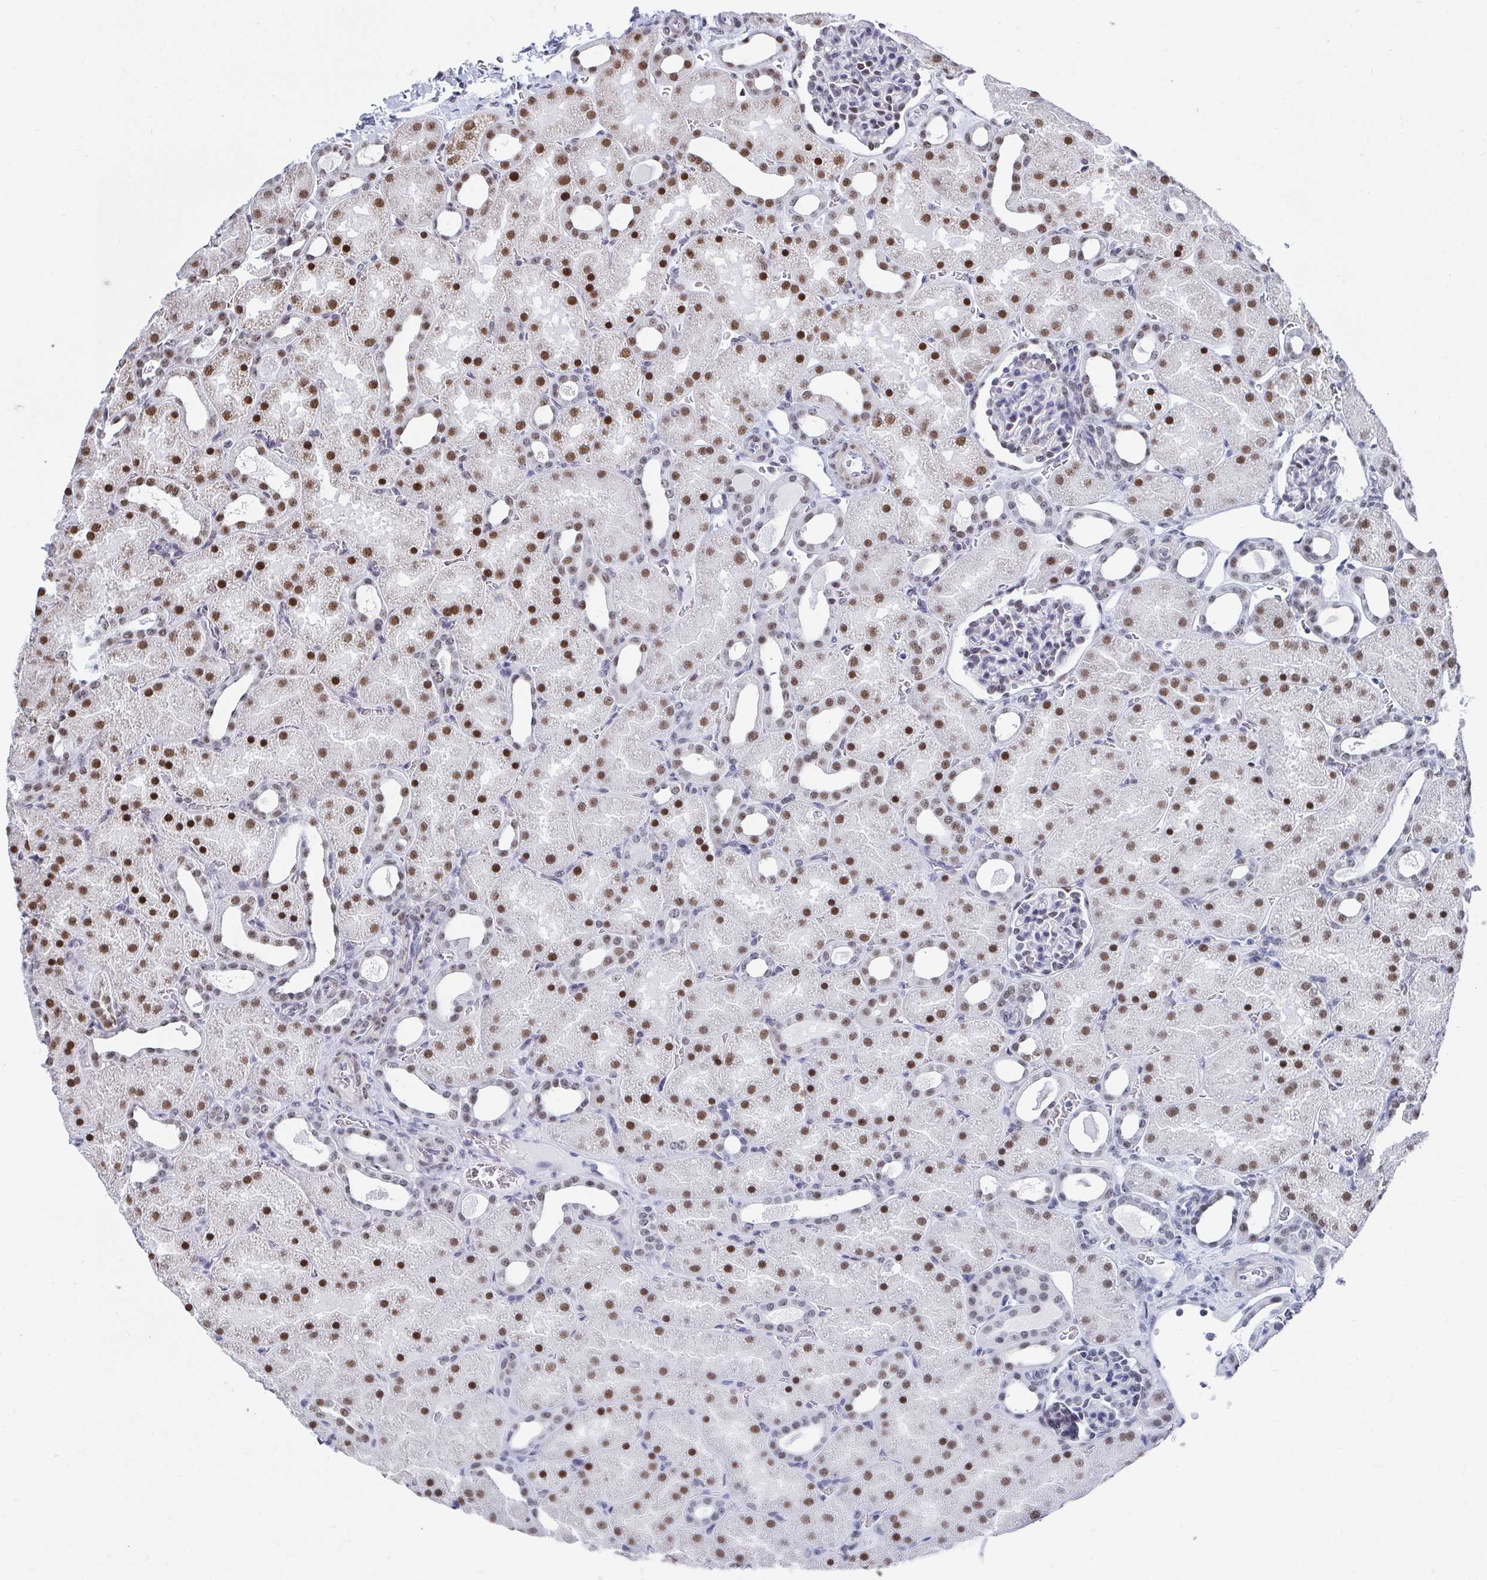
{"staining": {"intensity": "moderate", "quantity": "<25%", "location": "nuclear"}, "tissue": "kidney", "cell_type": "Cells in glomeruli", "image_type": "normal", "snomed": [{"axis": "morphology", "description": "Normal tissue, NOS"}, {"axis": "topography", "description": "Kidney"}], "caption": "The histopathology image exhibits a brown stain indicating the presence of a protein in the nuclear of cells in glomeruli in kidney.", "gene": "SIRT7", "patient": {"sex": "male", "age": 2}}